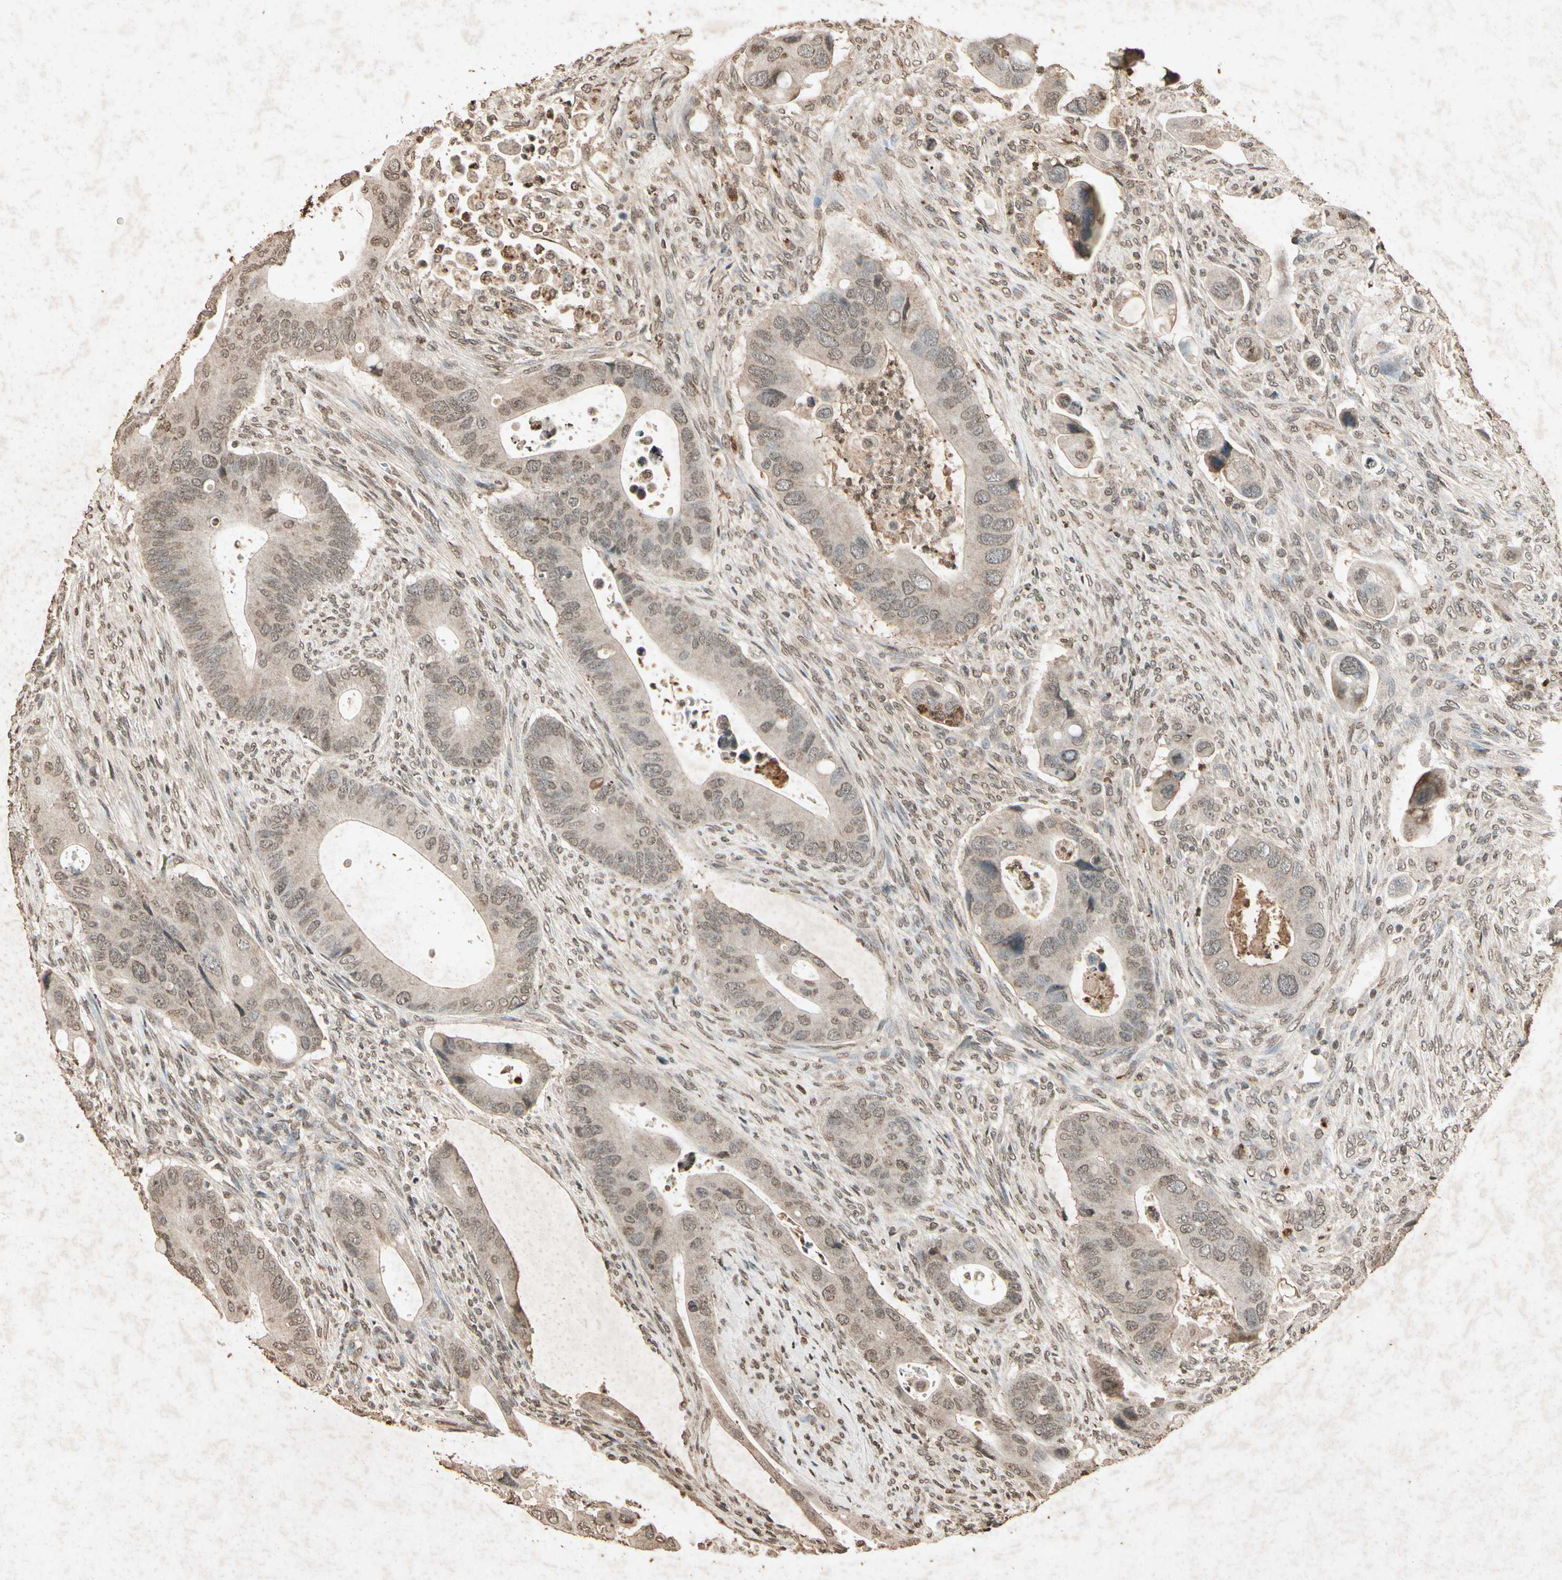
{"staining": {"intensity": "weak", "quantity": "25%-75%", "location": "cytoplasmic/membranous"}, "tissue": "colorectal cancer", "cell_type": "Tumor cells", "image_type": "cancer", "snomed": [{"axis": "morphology", "description": "Adenocarcinoma, NOS"}, {"axis": "topography", "description": "Rectum"}], "caption": "About 25%-75% of tumor cells in human colorectal adenocarcinoma exhibit weak cytoplasmic/membranous protein expression as visualized by brown immunohistochemical staining.", "gene": "GC", "patient": {"sex": "female", "age": 57}}